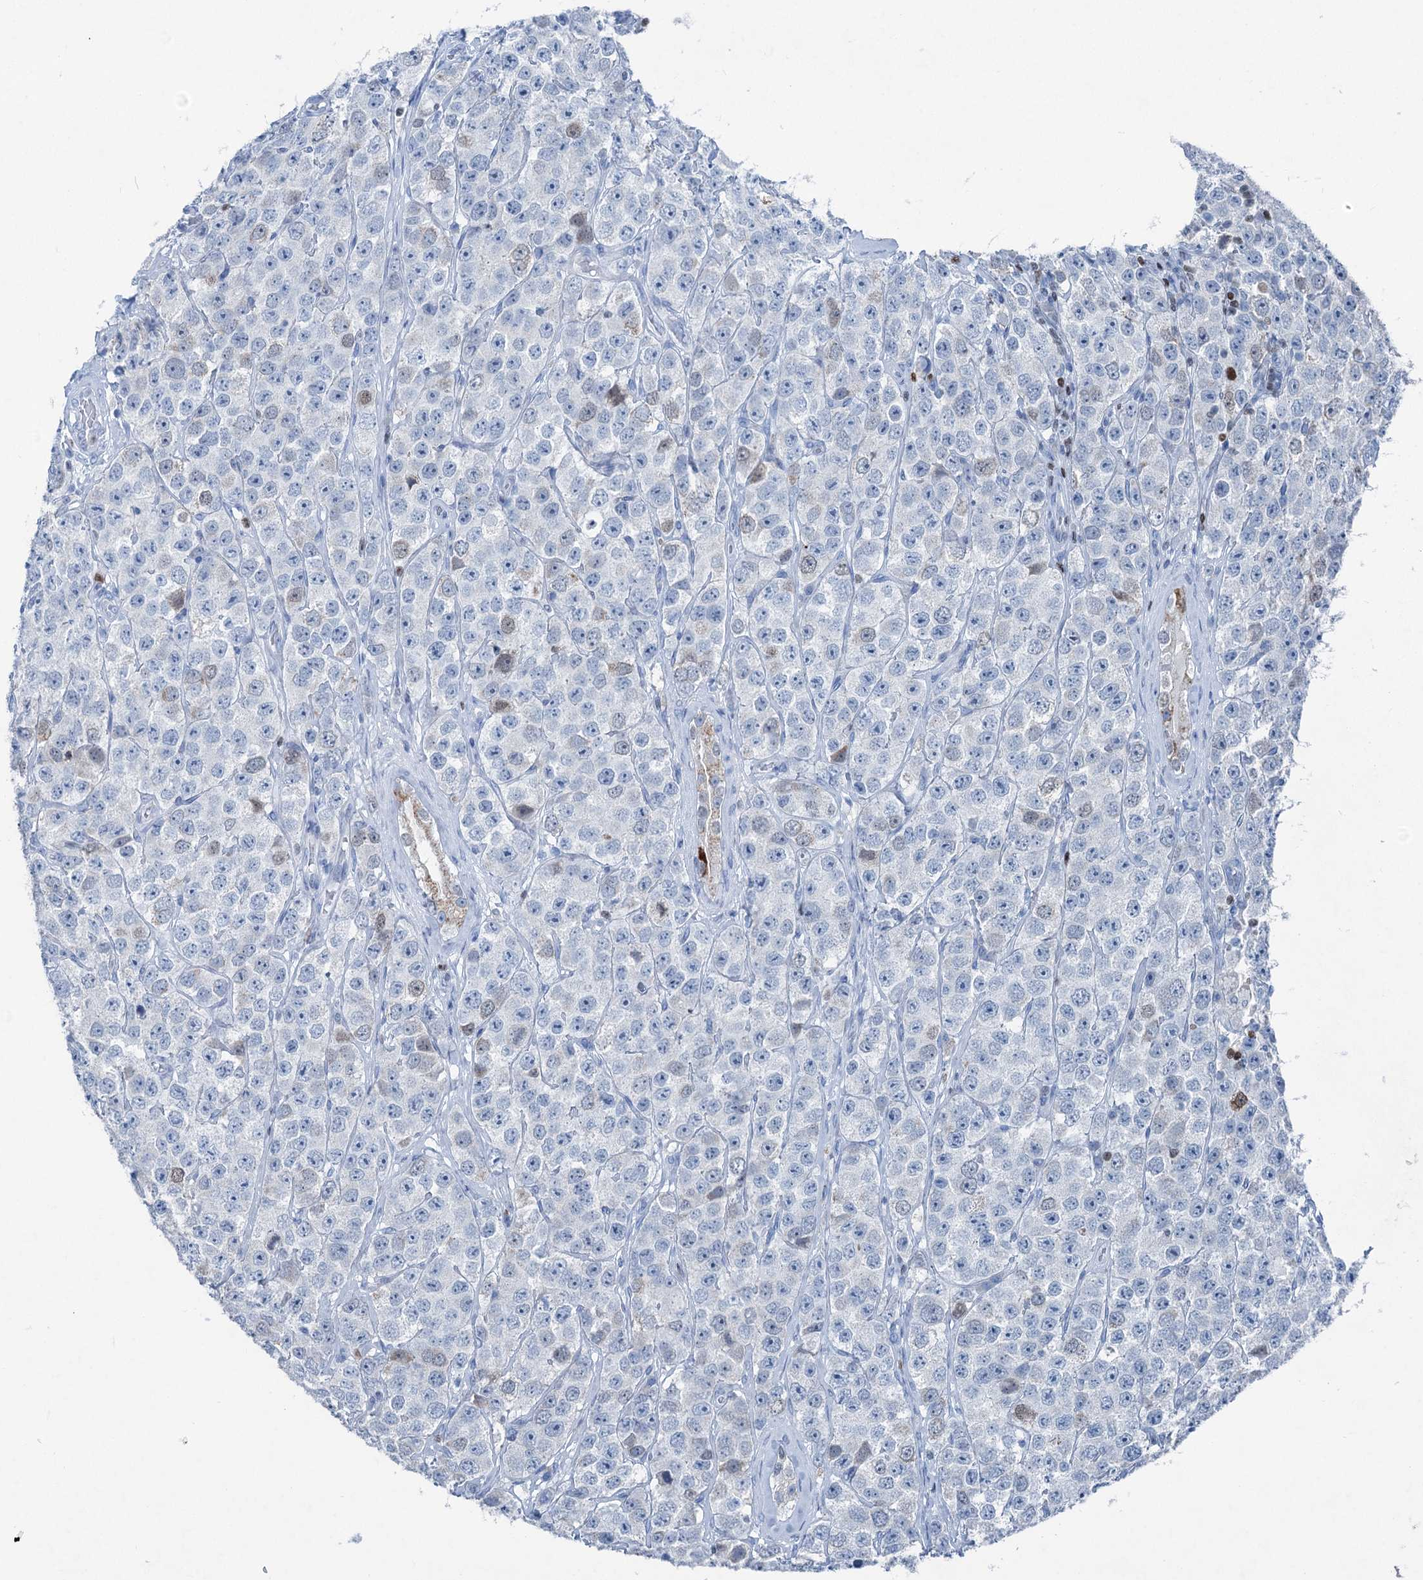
{"staining": {"intensity": "negative", "quantity": "none", "location": "none"}, "tissue": "testis cancer", "cell_type": "Tumor cells", "image_type": "cancer", "snomed": [{"axis": "morphology", "description": "Seminoma, NOS"}, {"axis": "topography", "description": "Testis"}], "caption": "IHC of human seminoma (testis) exhibits no expression in tumor cells.", "gene": "ELP4", "patient": {"sex": "male", "age": 28}}